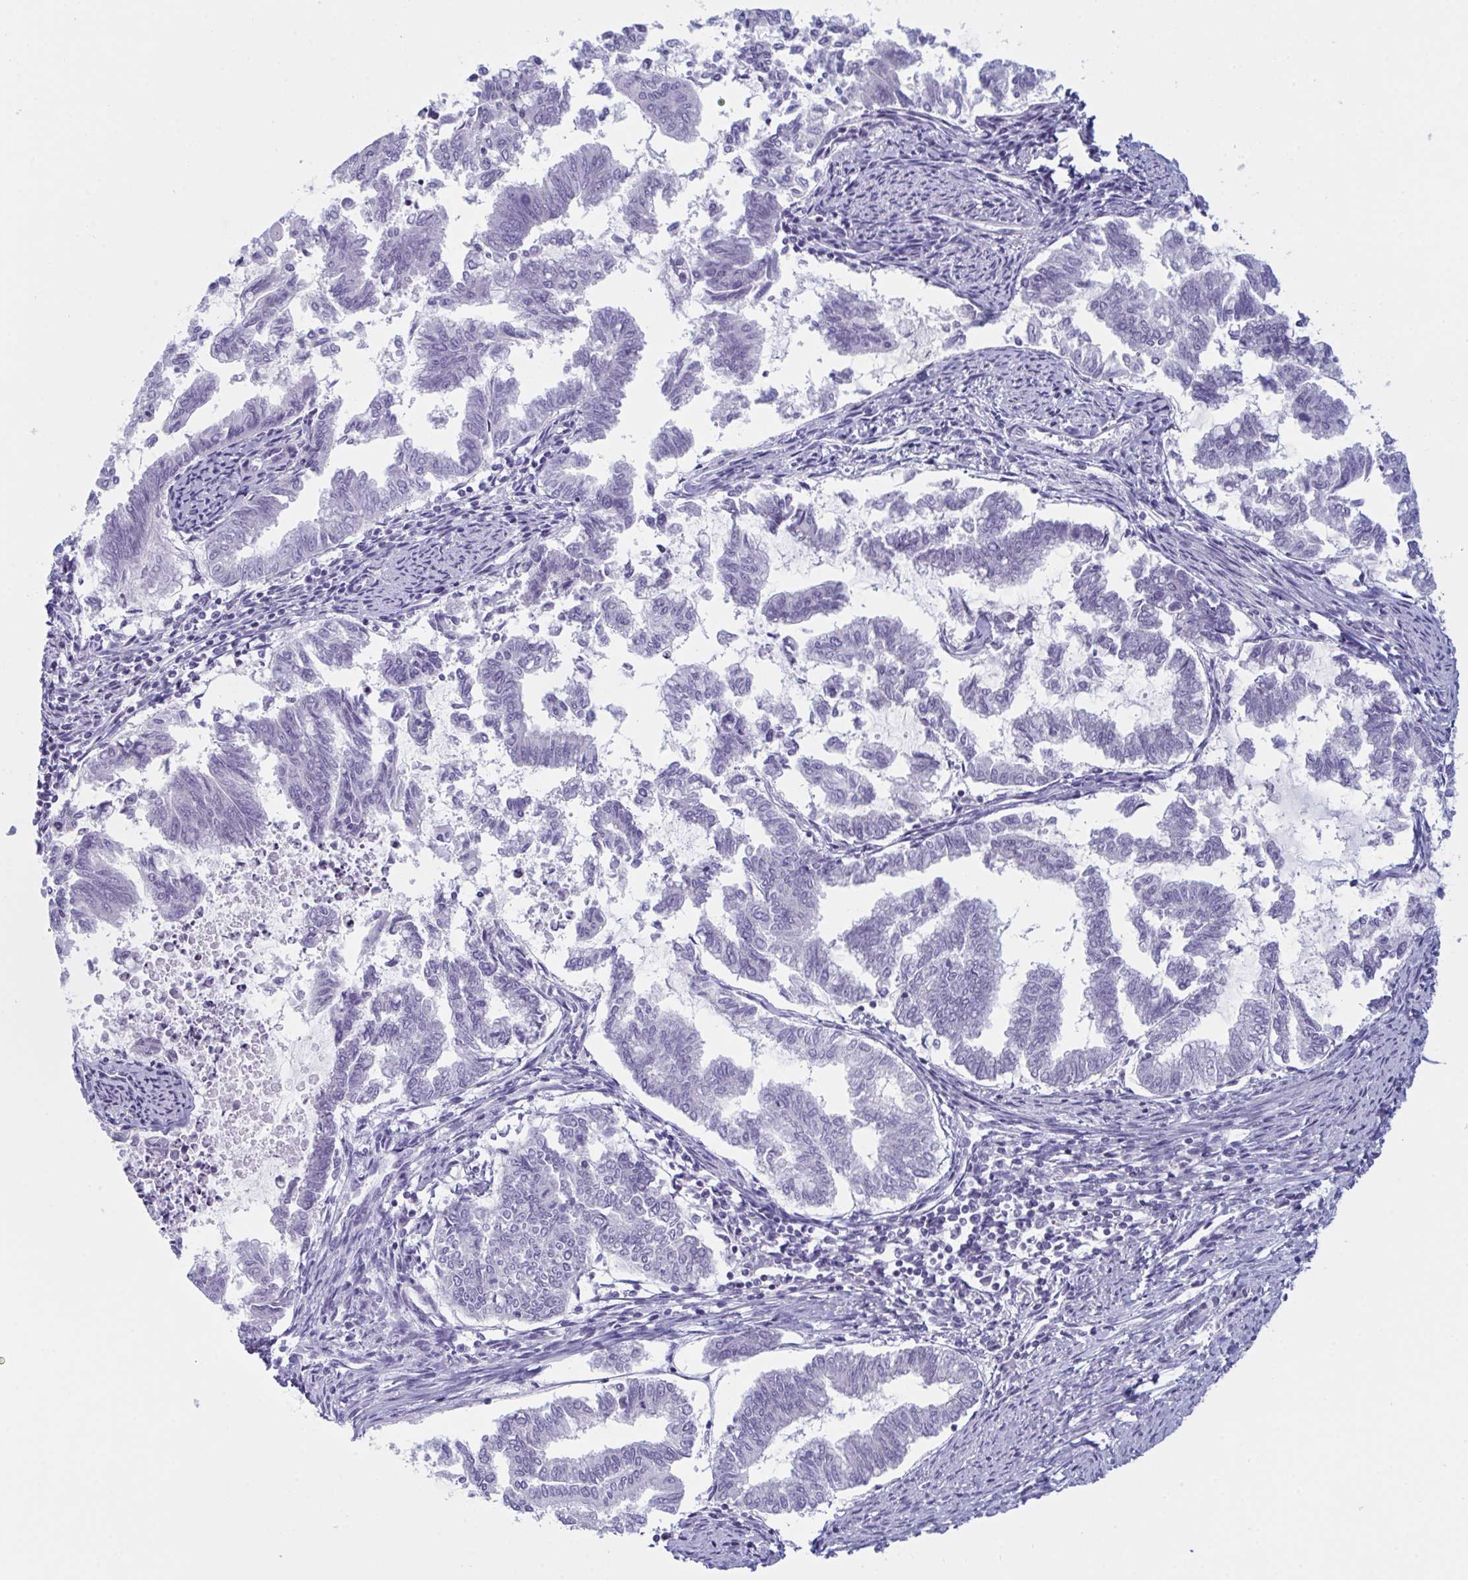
{"staining": {"intensity": "negative", "quantity": "none", "location": "none"}, "tissue": "endometrial cancer", "cell_type": "Tumor cells", "image_type": "cancer", "snomed": [{"axis": "morphology", "description": "Adenocarcinoma, NOS"}, {"axis": "topography", "description": "Endometrium"}], "caption": "The immunohistochemistry (IHC) histopathology image has no significant expression in tumor cells of endometrial adenocarcinoma tissue. (DAB (3,3'-diaminobenzidine) IHC with hematoxylin counter stain).", "gene": "NAA30", "patient": {"sex": "female", "age": 79}}